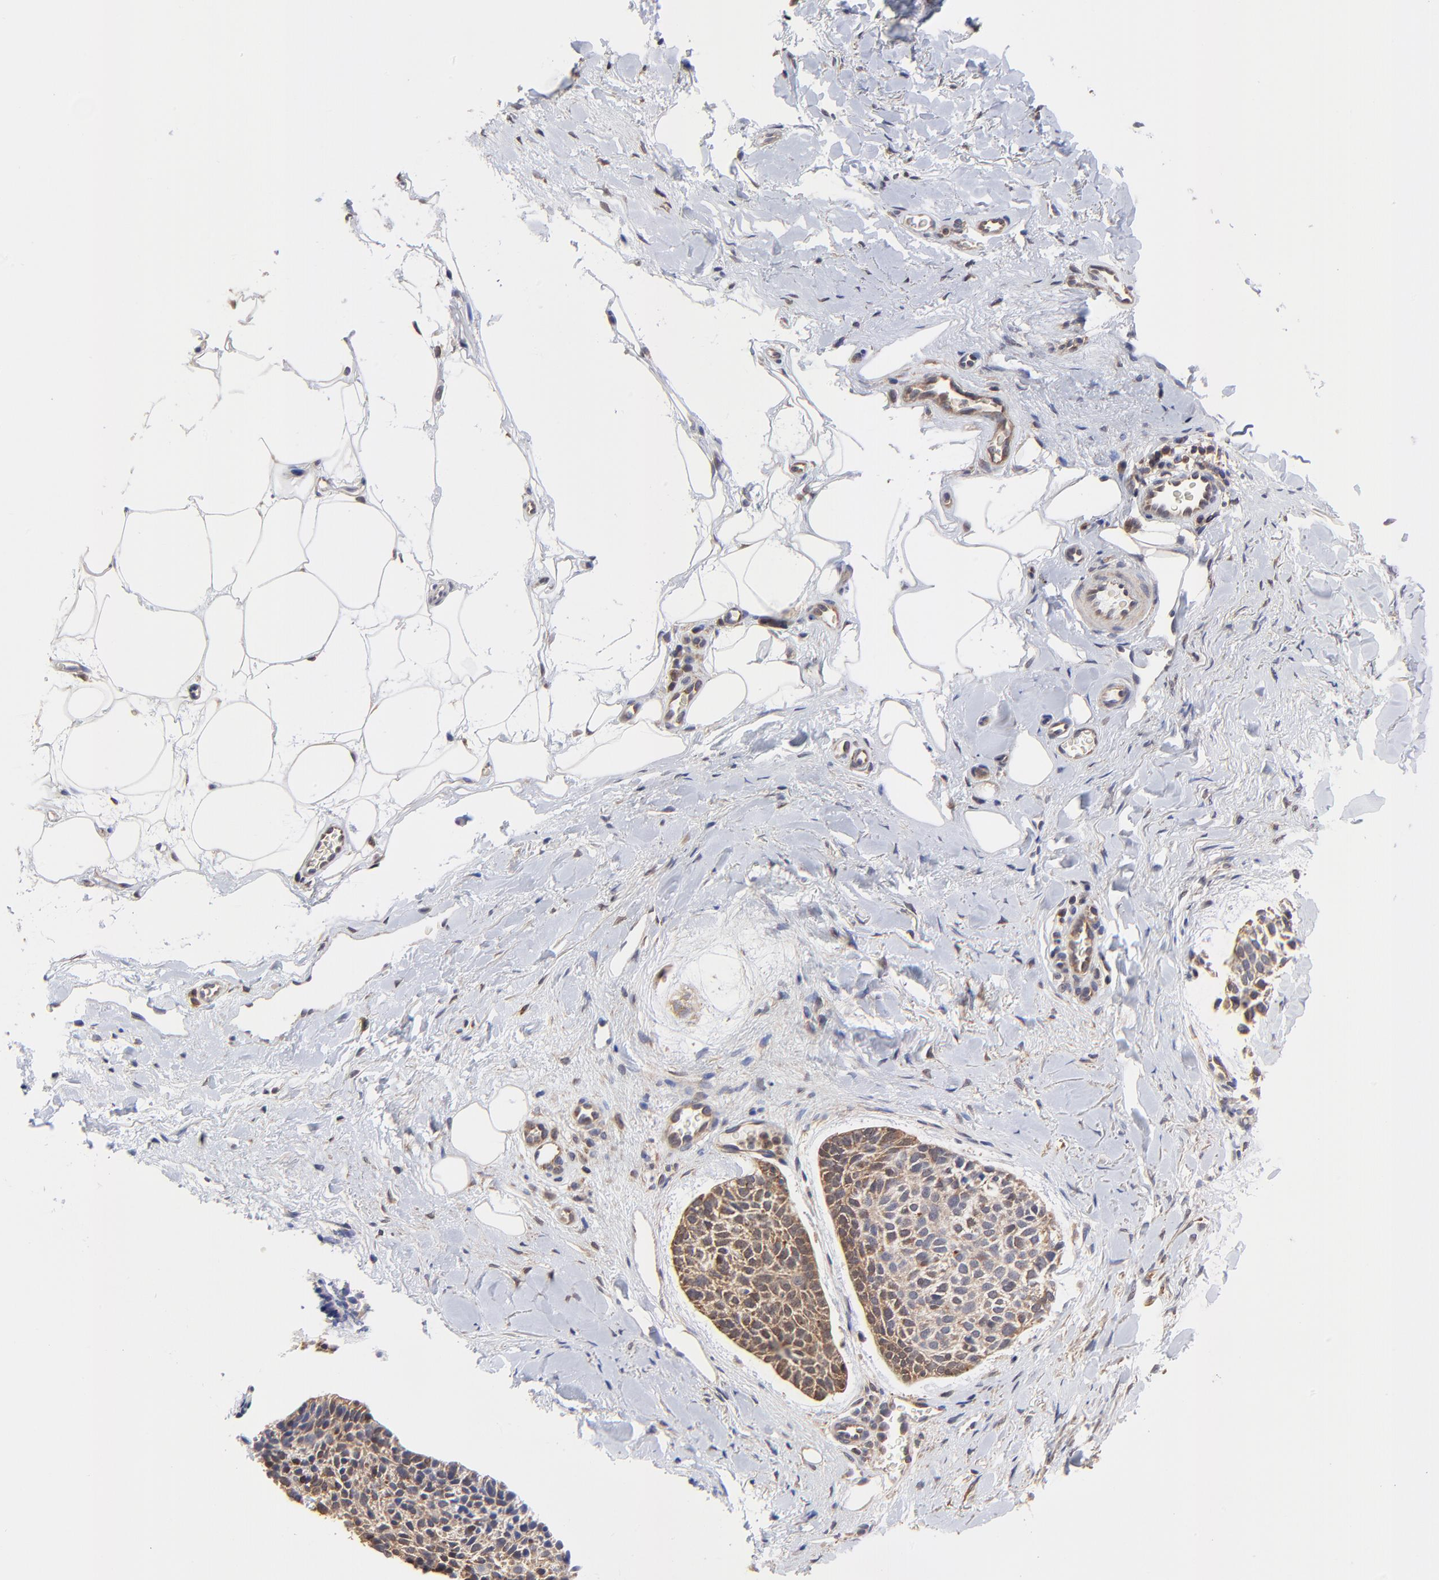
{"staining": {"intensity": "weak", "quantity": ">75%", "location": "cytoplasmic/membranous"}, "tissue": "skin cancer", "cell_type": "Tumor cells", "image_type": "cancer", "snomed": [{"axis": "morphology", "description": "Normal tissue, NOS"}, {"axis": "morphology", "description": "Basal cell carcinoma"}, {"axis": "topography", "description": "Skin"}], "caption": "IHC (DAB (3,3'-diaminobenzidine)) staining of skin cancer exhibits weak cytoplasmic/membranous protein positivity in approximately >75% of tumor cells. (Stains: DAB (3,3'-diaminobenzidine) in brown, nuclei in blue, Microscopy: brightfield microscopy at high magnification).", "gene": "PCMT1", "patient": {"sex": "female", "age": 70}}